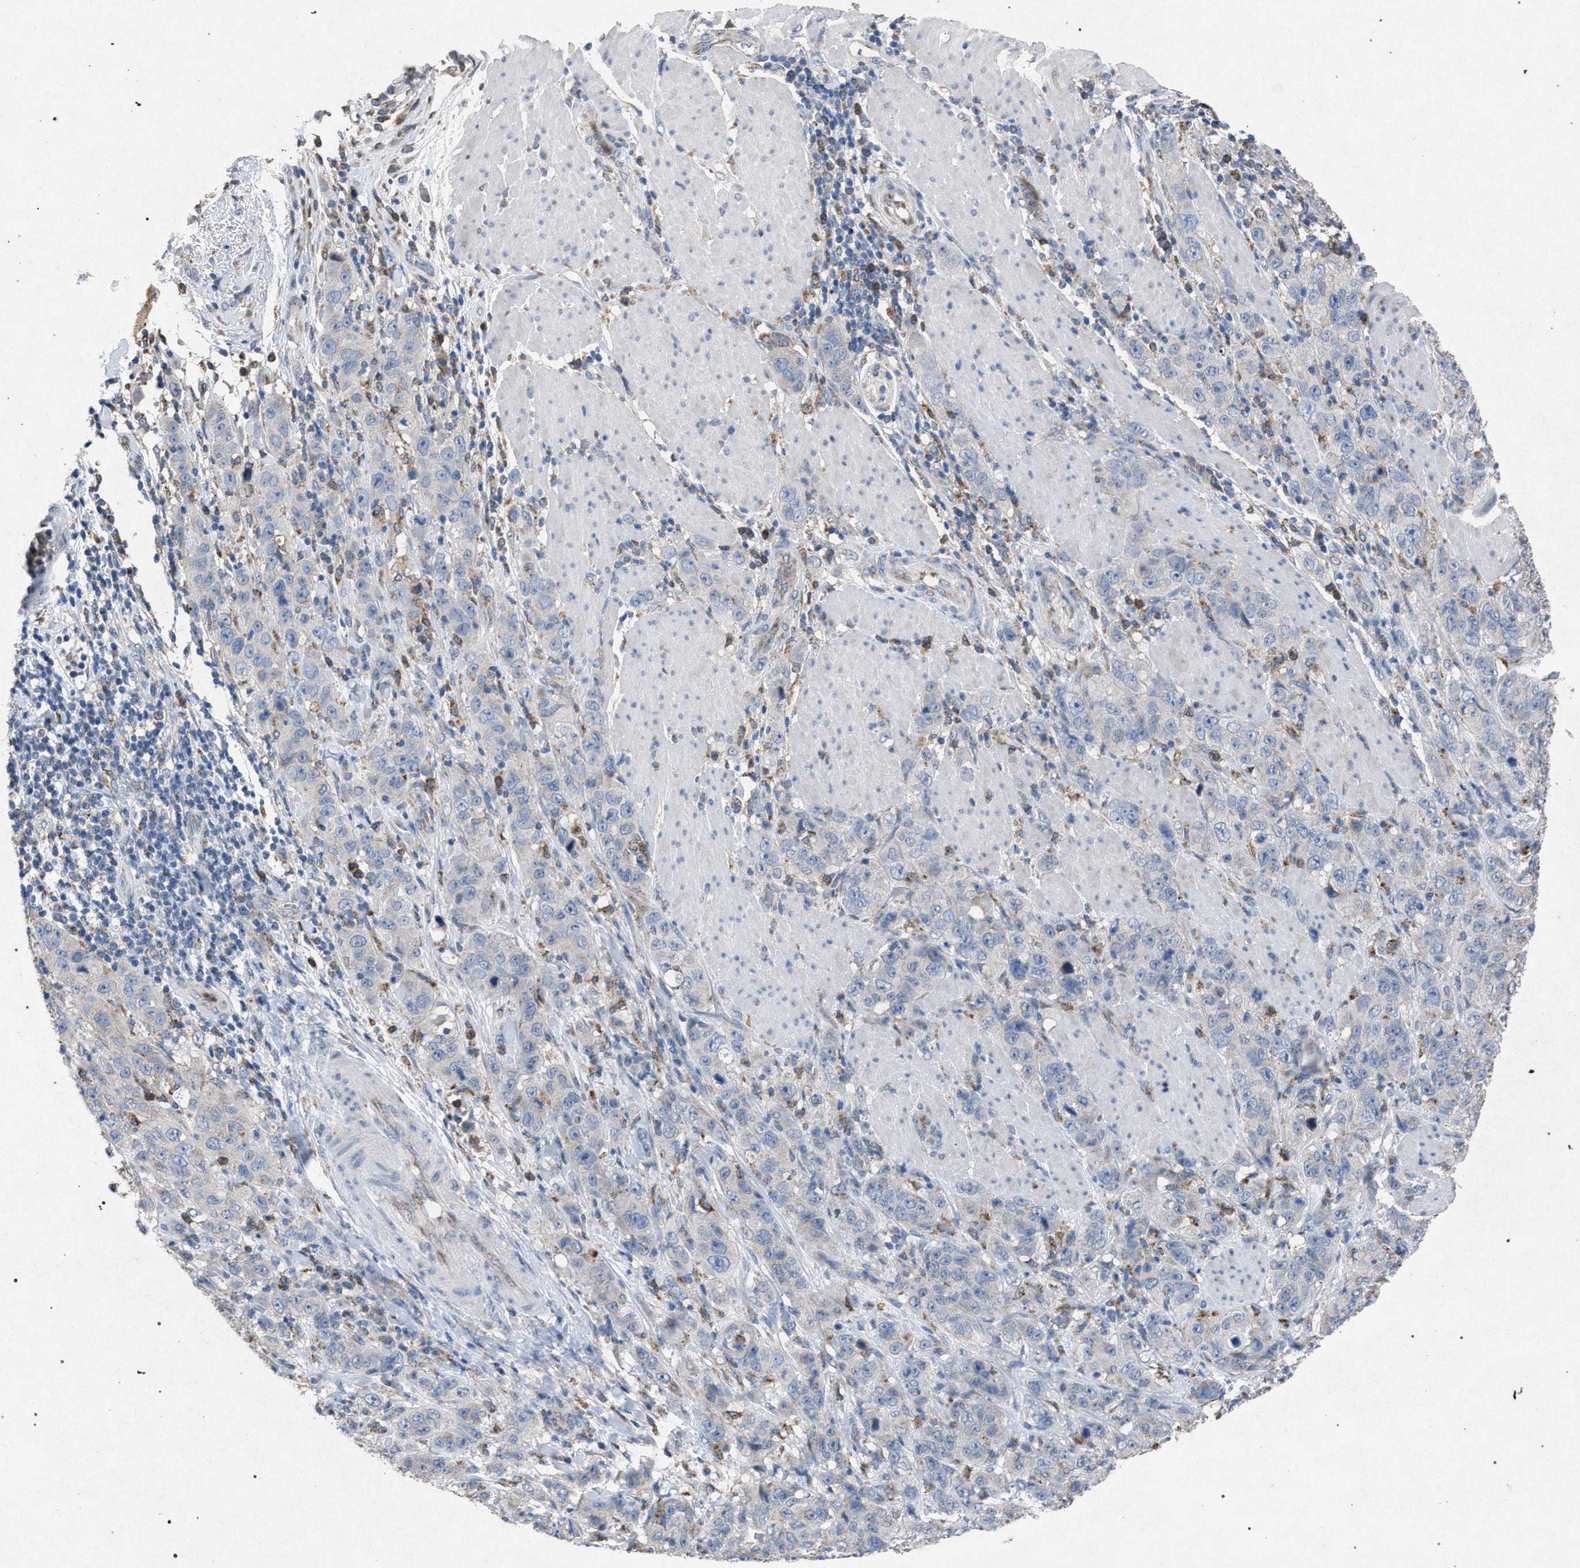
{"staining": {"intensity": "negative", "quantity": "none", "location": "none"}, "tissue": "stomach cancer", "cell_type": "Tumor cells", "image_type": "cancer", "snomed": [{"axis": "morphology", "description": "Adenocarcinoma, NOS"}, {"axis": "topography", "description": "Stomach"}], "caption": "An image of human stomach cancer is negative for staining in tumor cells. Nuclei are stained in blue.", "gene": "HSD17B4", "patient": {"sex": "male", "age": 48}}